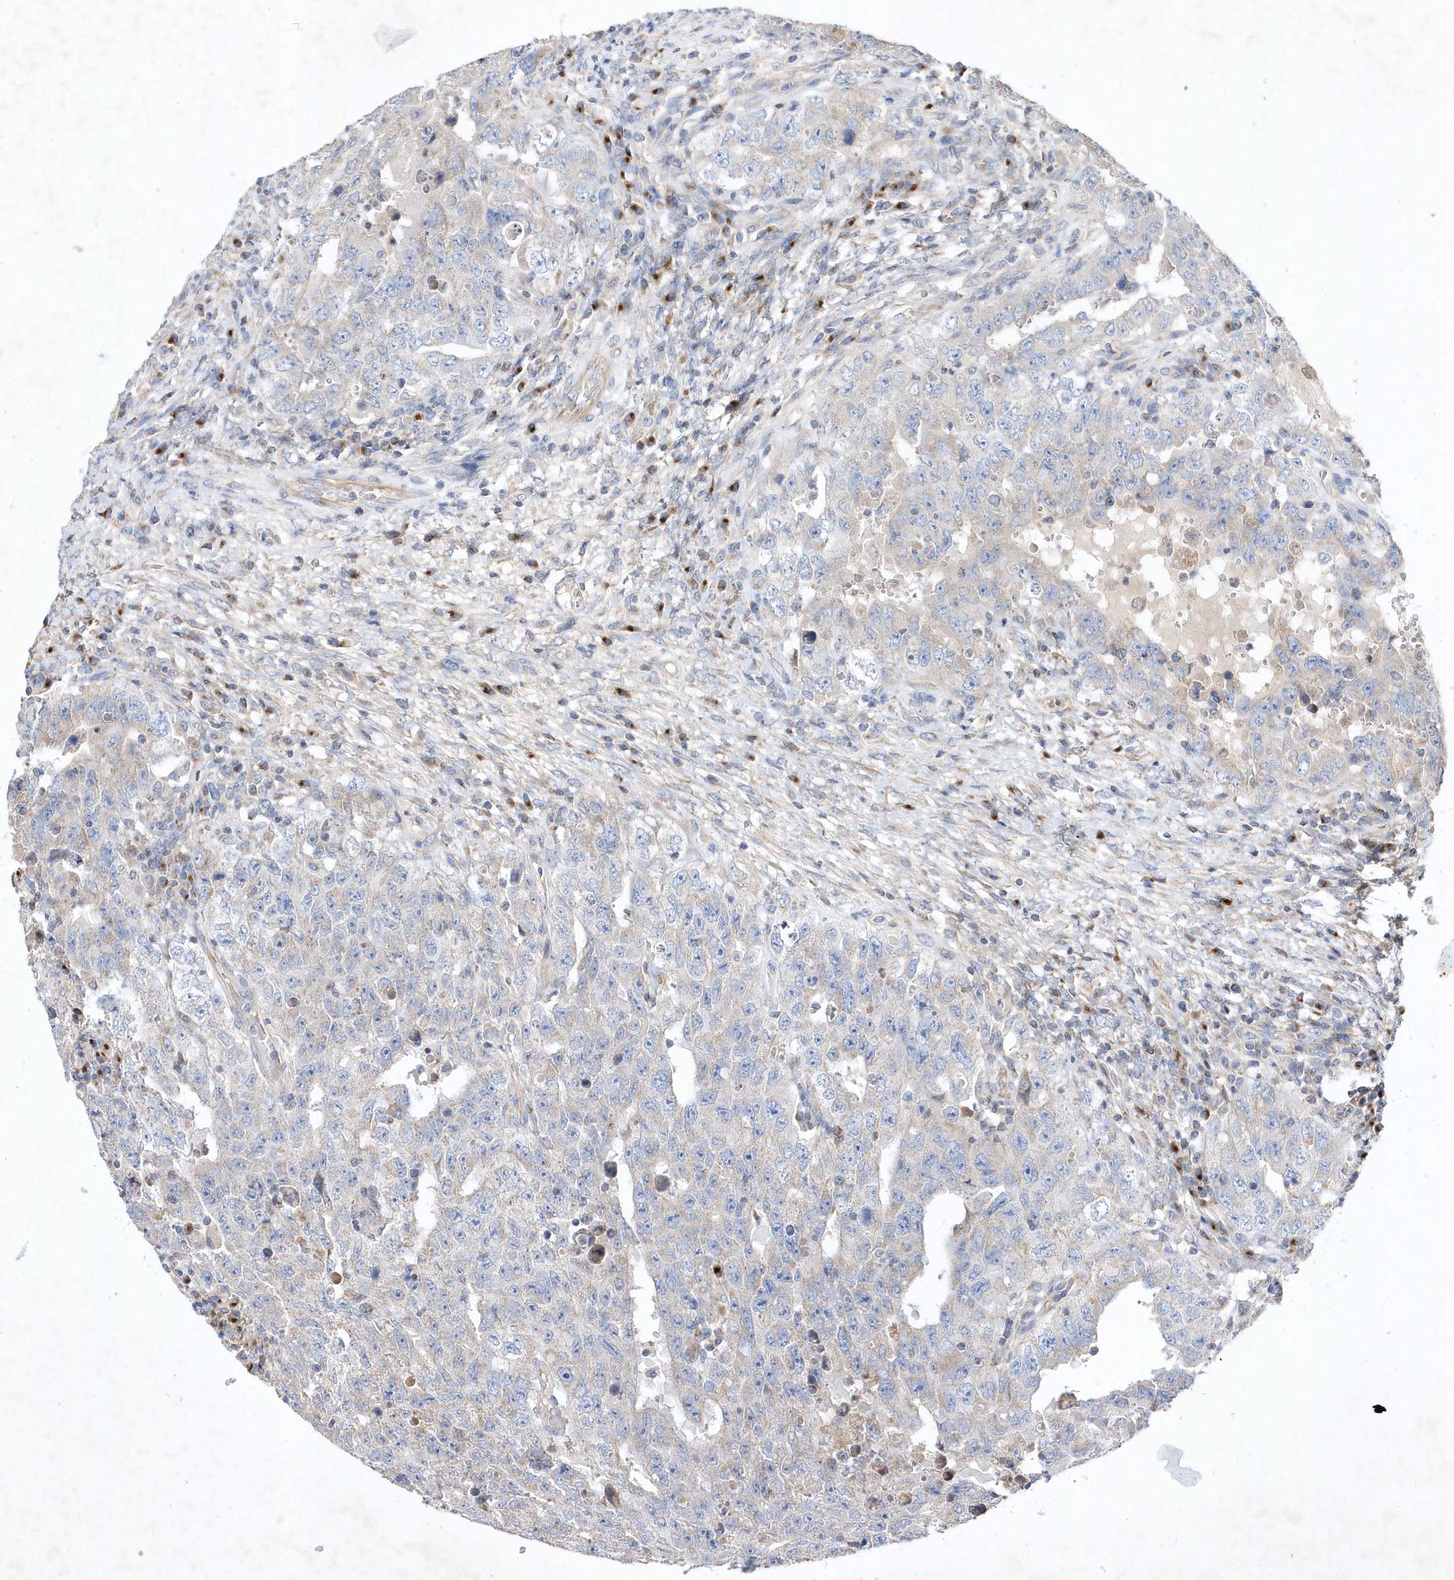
{"staining": {"intensity": "negative", "quantity": "none", "location": "none"}, "tissue": "testis cancer", "cell_type": "Tumor cells", "image_type": "cancer", "snomed": [{"axis": "morphology", "description": "Carcinoma, Embryonal, NOS"}, {"axis": "topography", "description": "Testis"}], "caption": "A high-resolution histopathology image shows immunohistochemistry staining of testis cancer (embryonal carcinoma), which reveals no significant positivity in tumor cells.", "gene": "METTL8", "patient": {"sex": "male", "age": 26}}